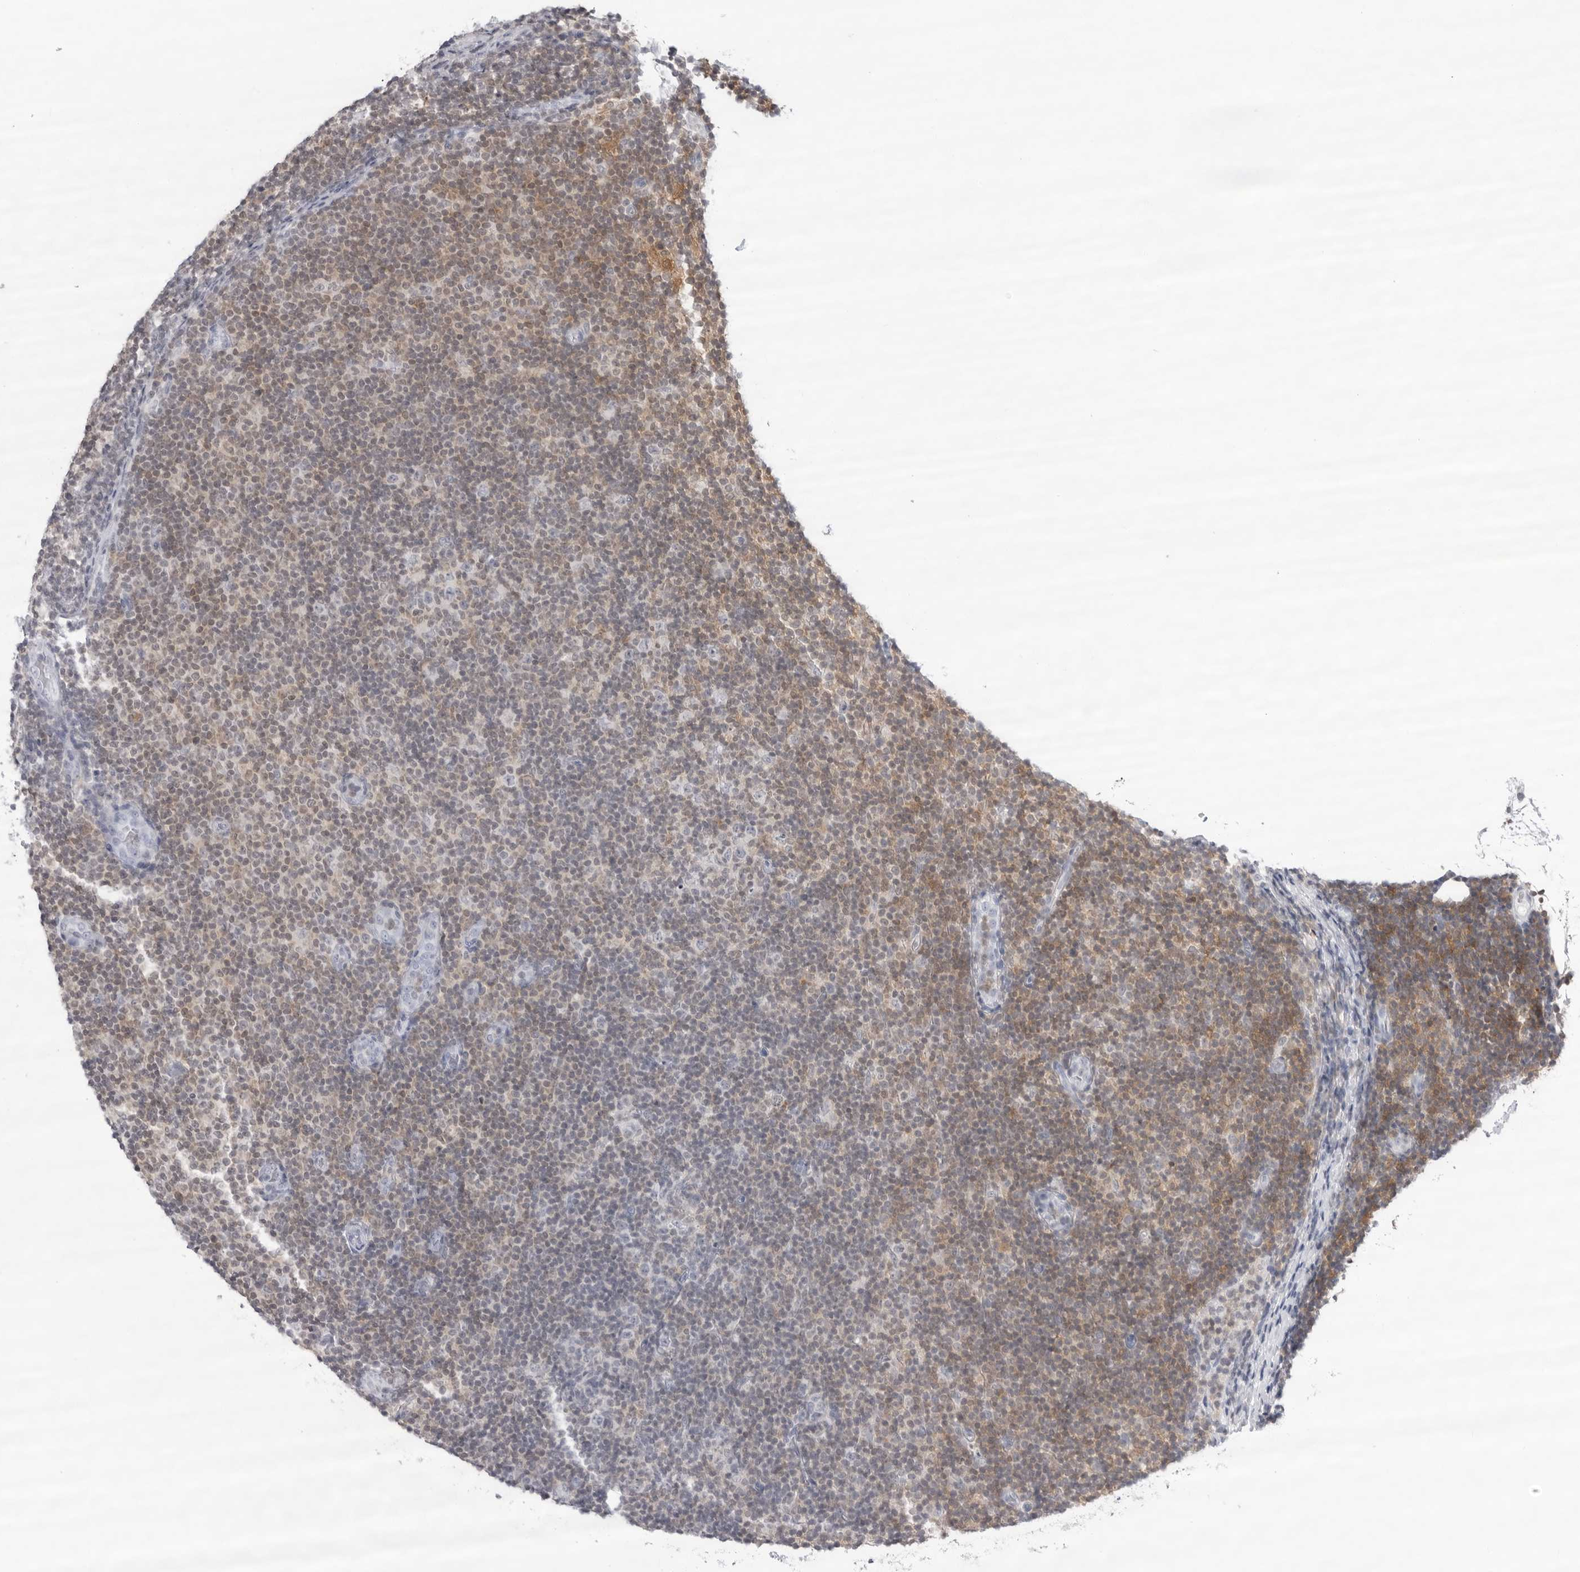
{"staining": {"intensity": "moderate", "quantity": "25%-75%", "location": "cytoplasmic/membranous,nuclear"}, "tissue": "lymphoma", "cell_type": "Tumor cells", "image_type": "cancer", "snomed": [{"axis": "morphology", "description": "Malignant lymphoma, non-Hodgkin's type, Low grade"}, {"axis": "topography", "description": "Lymph node"}], "caption": "Tumor cells demonstrate medium levels of moderate cytoplasmic/membranous and nuclear positivity in about 25%-75% of cells in low-grade malignant lymphoma, non-Hodgkin's type.", "gene": "FMNL1", "patient": {"sex": "male", "age": 83}}